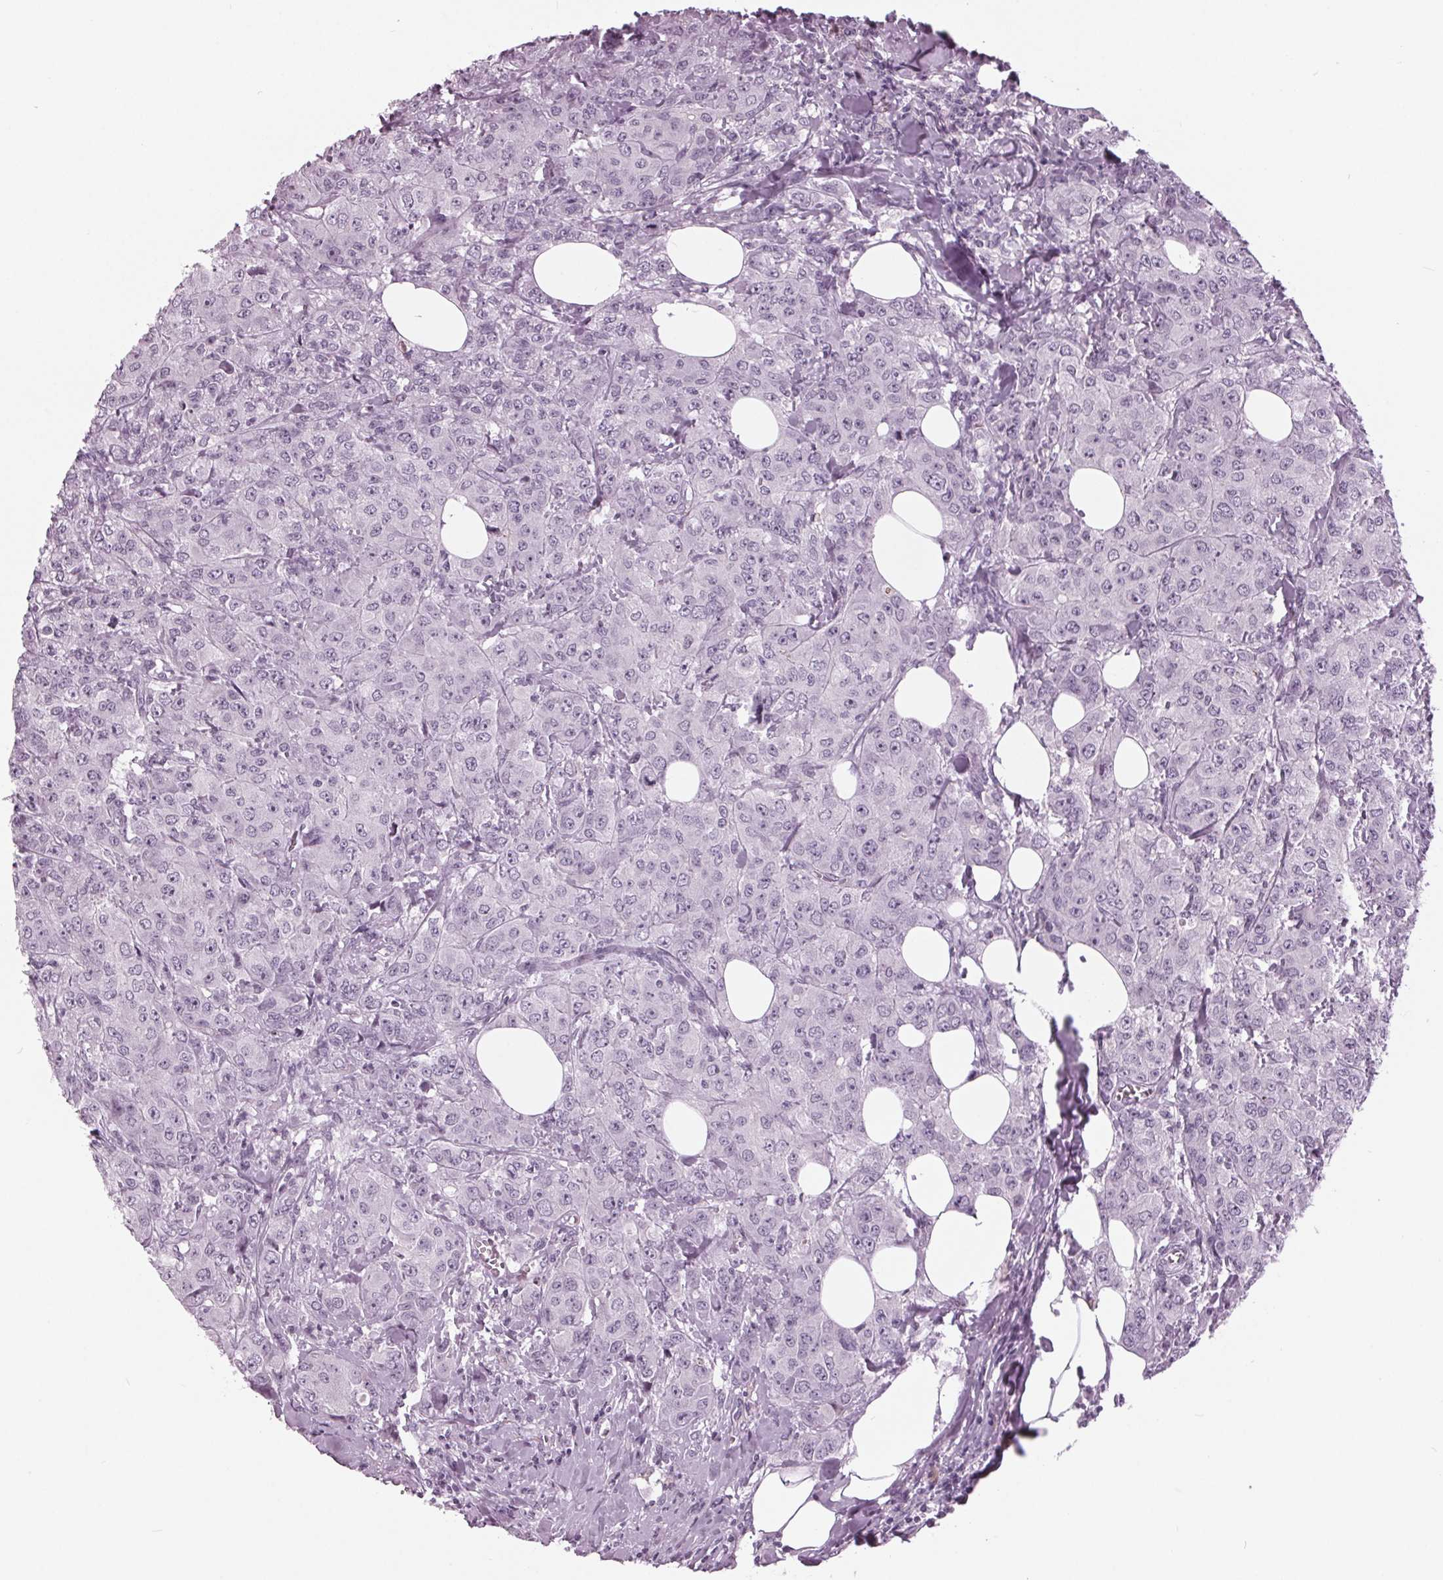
{"staining": {"intensity": "negative", "quantity": "none", "location": "none"}, "tissue": "breast cancer", "cell_type": "Tumor cells", "image_type": "cancer", "snomed": [{"axis": "morphology", "description": "Normal tissue, NOS"}, {"axis": "morphology", "description": "Duct carcinoma"}, {"axis": "topography", "description": "Breast"}], "caption": "The image reveals no significant staining in tumor cells of invasive ductal carcinoma (breast).", "gene": "SLC9A4", "patient": {"sex": "female", "age": 43}}